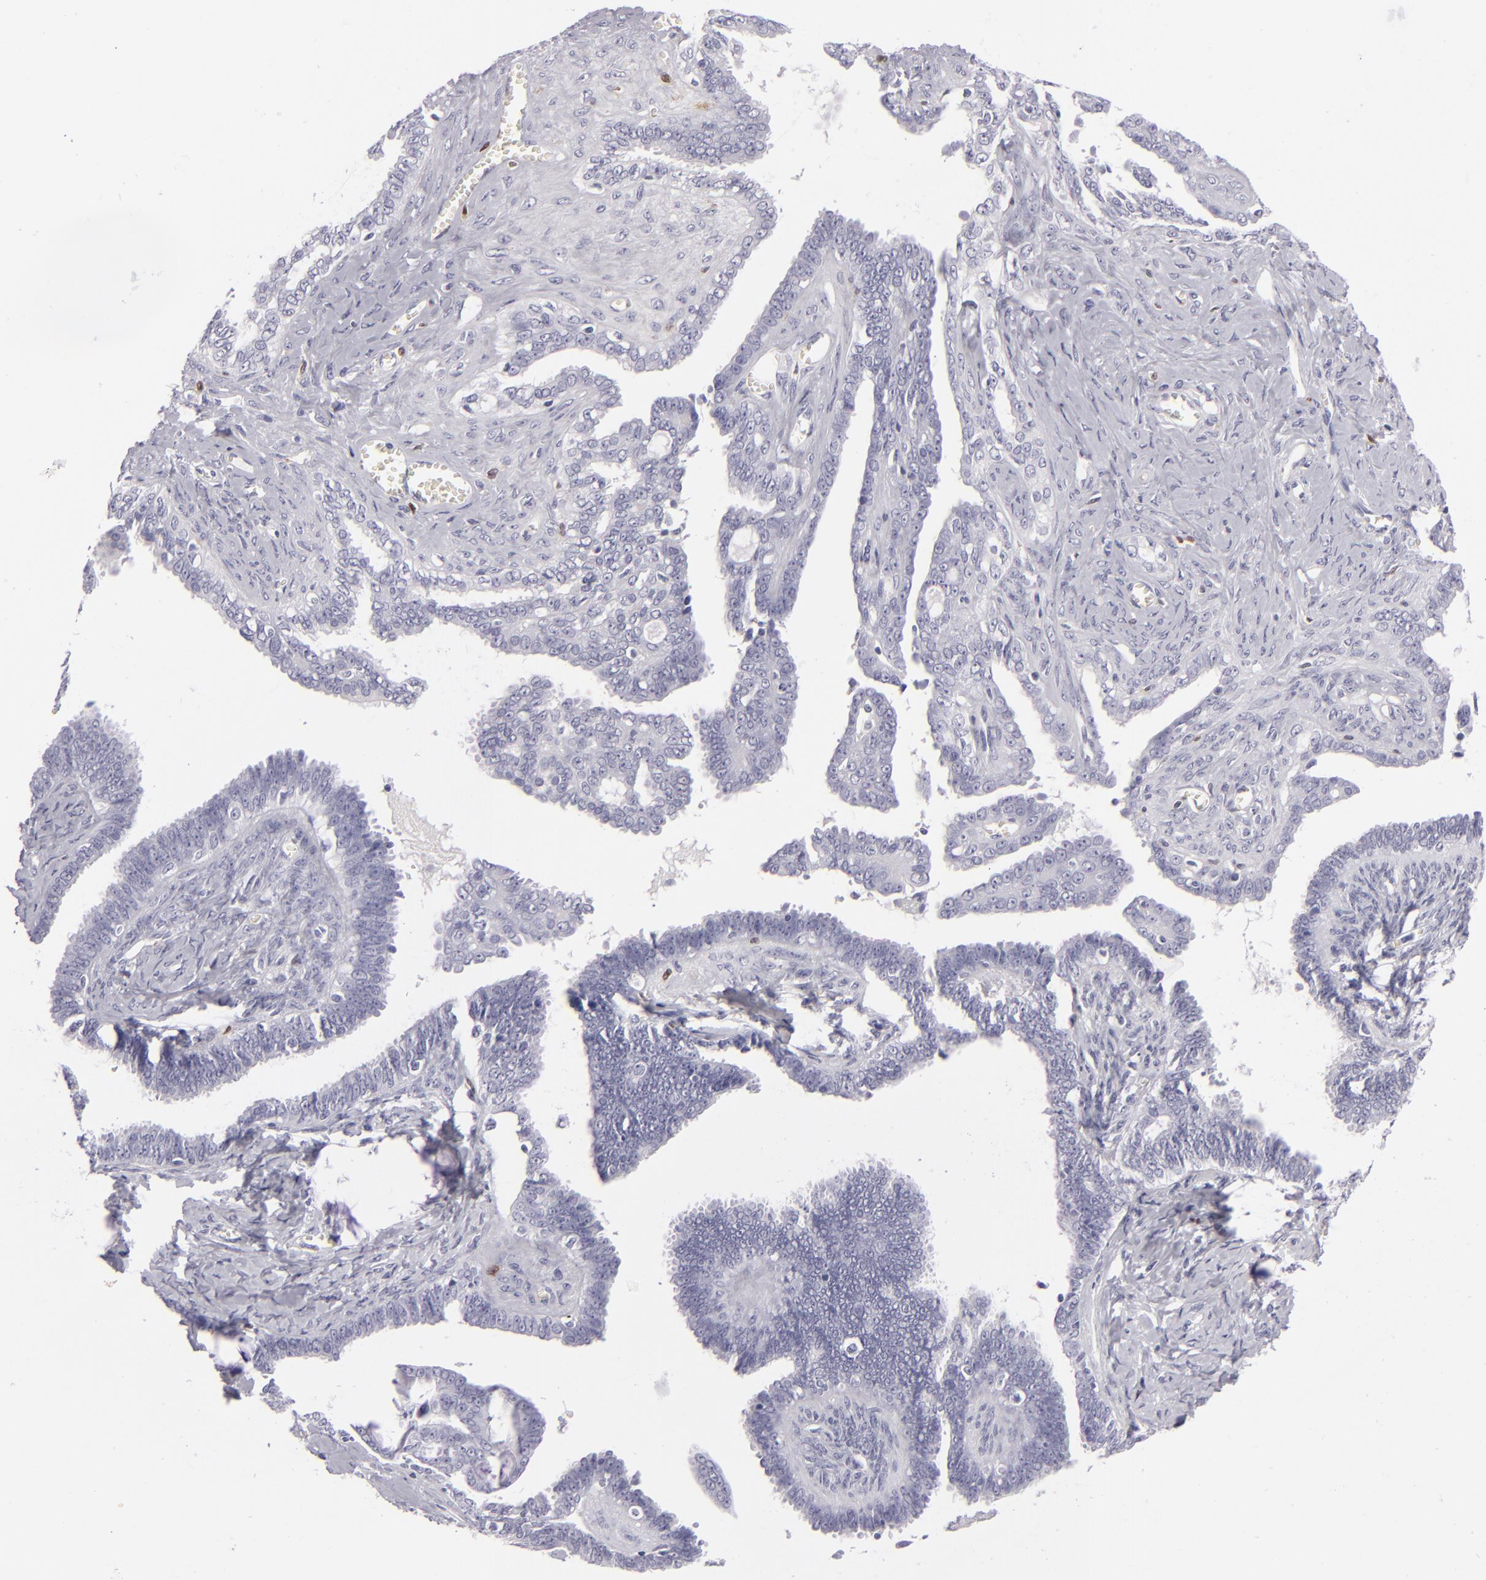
{"staining": {"intensity": "negative", "quantity": "none", "location": "none"}, "tissue": "ovarian cancer", "cell_type": "Tumor cells", "image_type": "cancer", "snomed": [{"axis": "morphology", "description": "Cystadenocarcinoma, serous, NOS"}, {"axis": "topography", "description": "Ovary"}], "caption": "Immunohistochemistry photomicrograph of neoplastic tissue: human serous cystadenocarcinoma (ovarian) stained with DAB shows no significant protein staining in tumor cells.", "gene": "F13A1", "patient": {"sex": "female", "age": 71}}